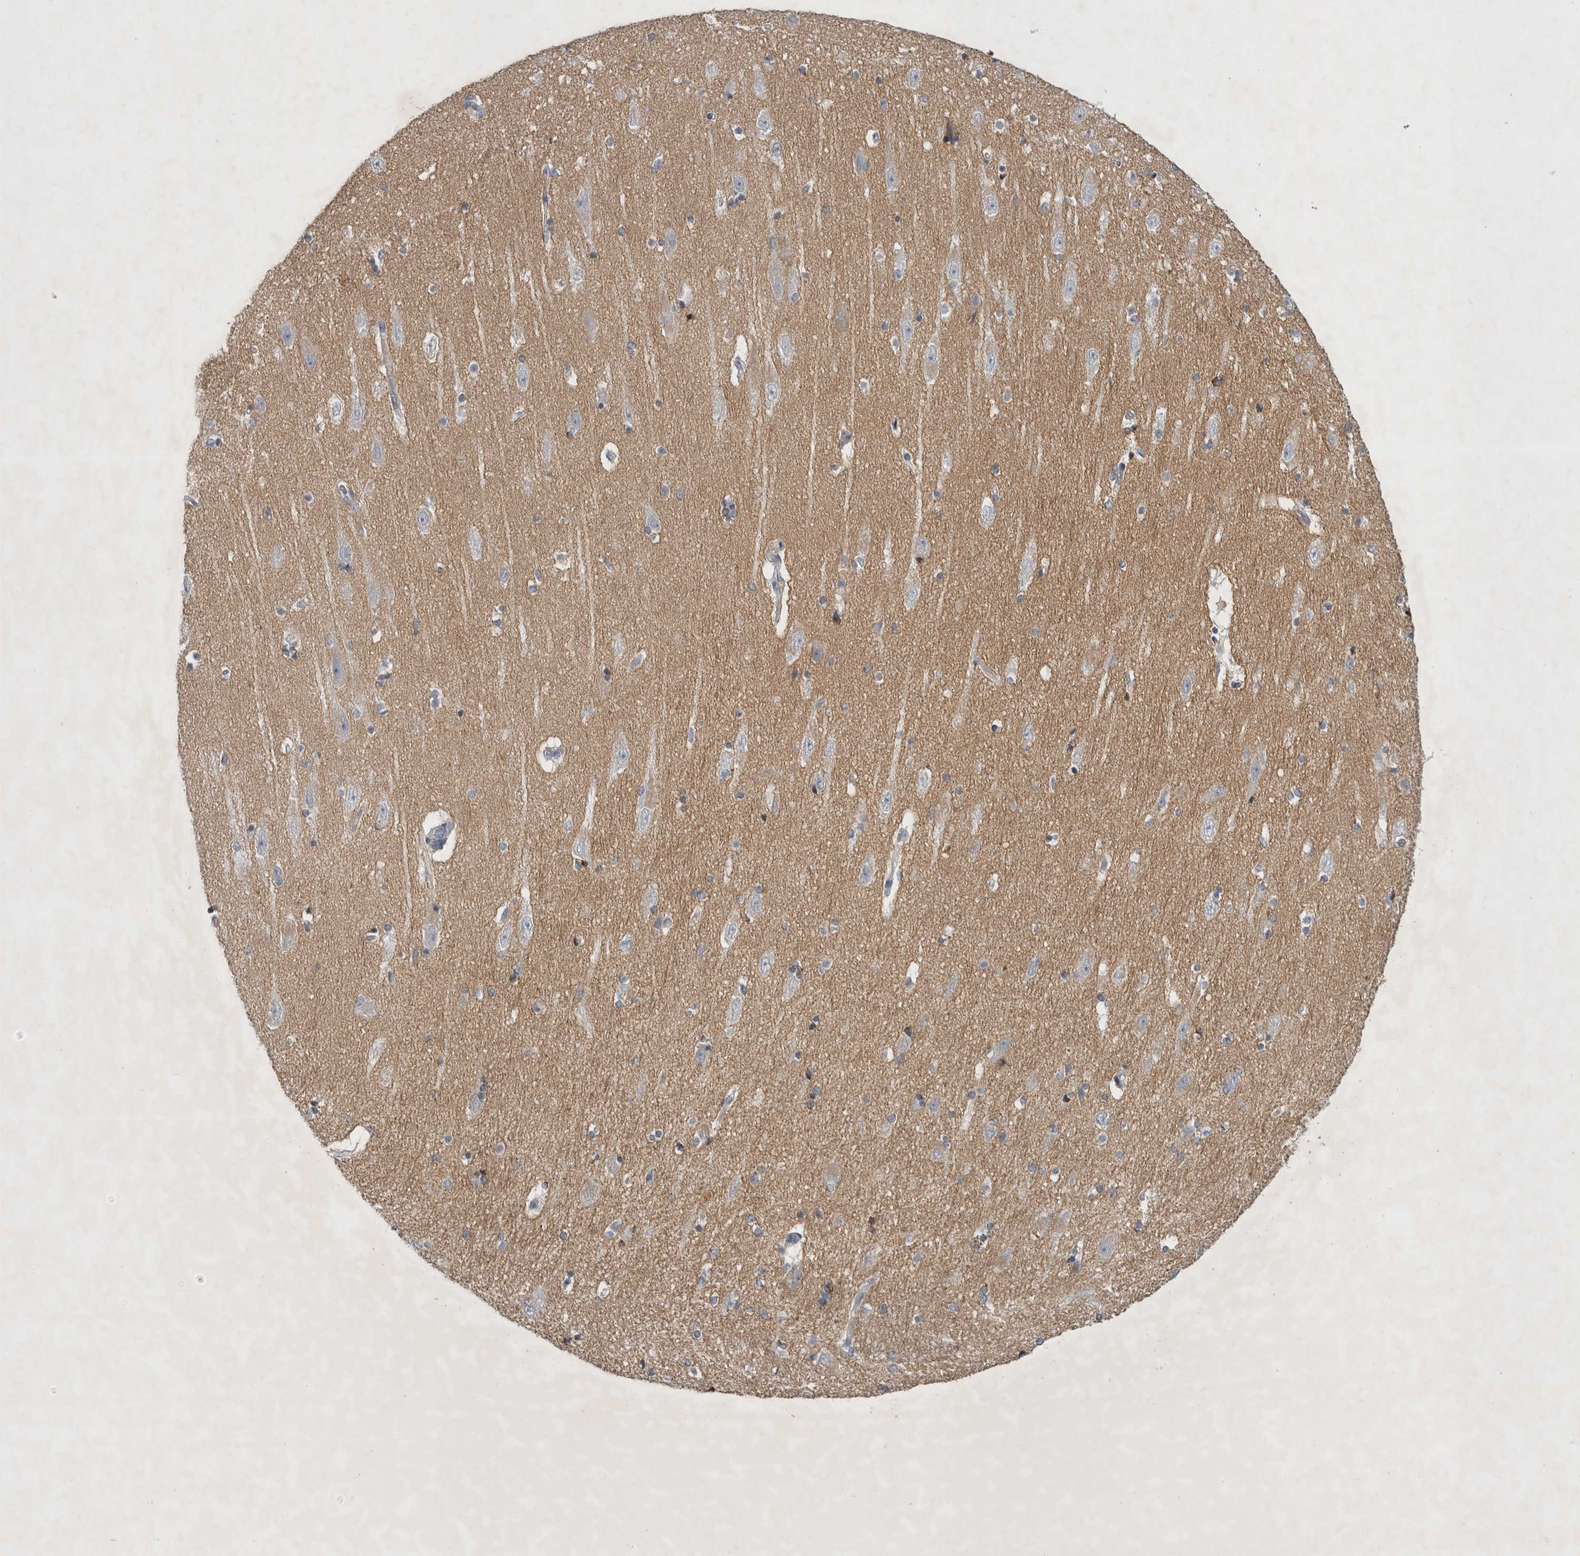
{"staining": {"intensity": "weak", "quantity": "<25%", "location": "cytoplasmic/membranous"}, "tissue": "hippocampus", "cell_type": "Glial cells", "image_type": "normal", "snomed": [{"axis": "morphology", "description": "Normal tissue, NOS"}, {"axis": "topography", "description": "Hippocampus"}], "caption": "There is no significant expression in glial cells of hippocampus. (DAB immunohistochemistry visualized using brightfield microscopy, high magnification).", "gene": "FXYD7", "patient": {"sex": "female", "age": 54}}